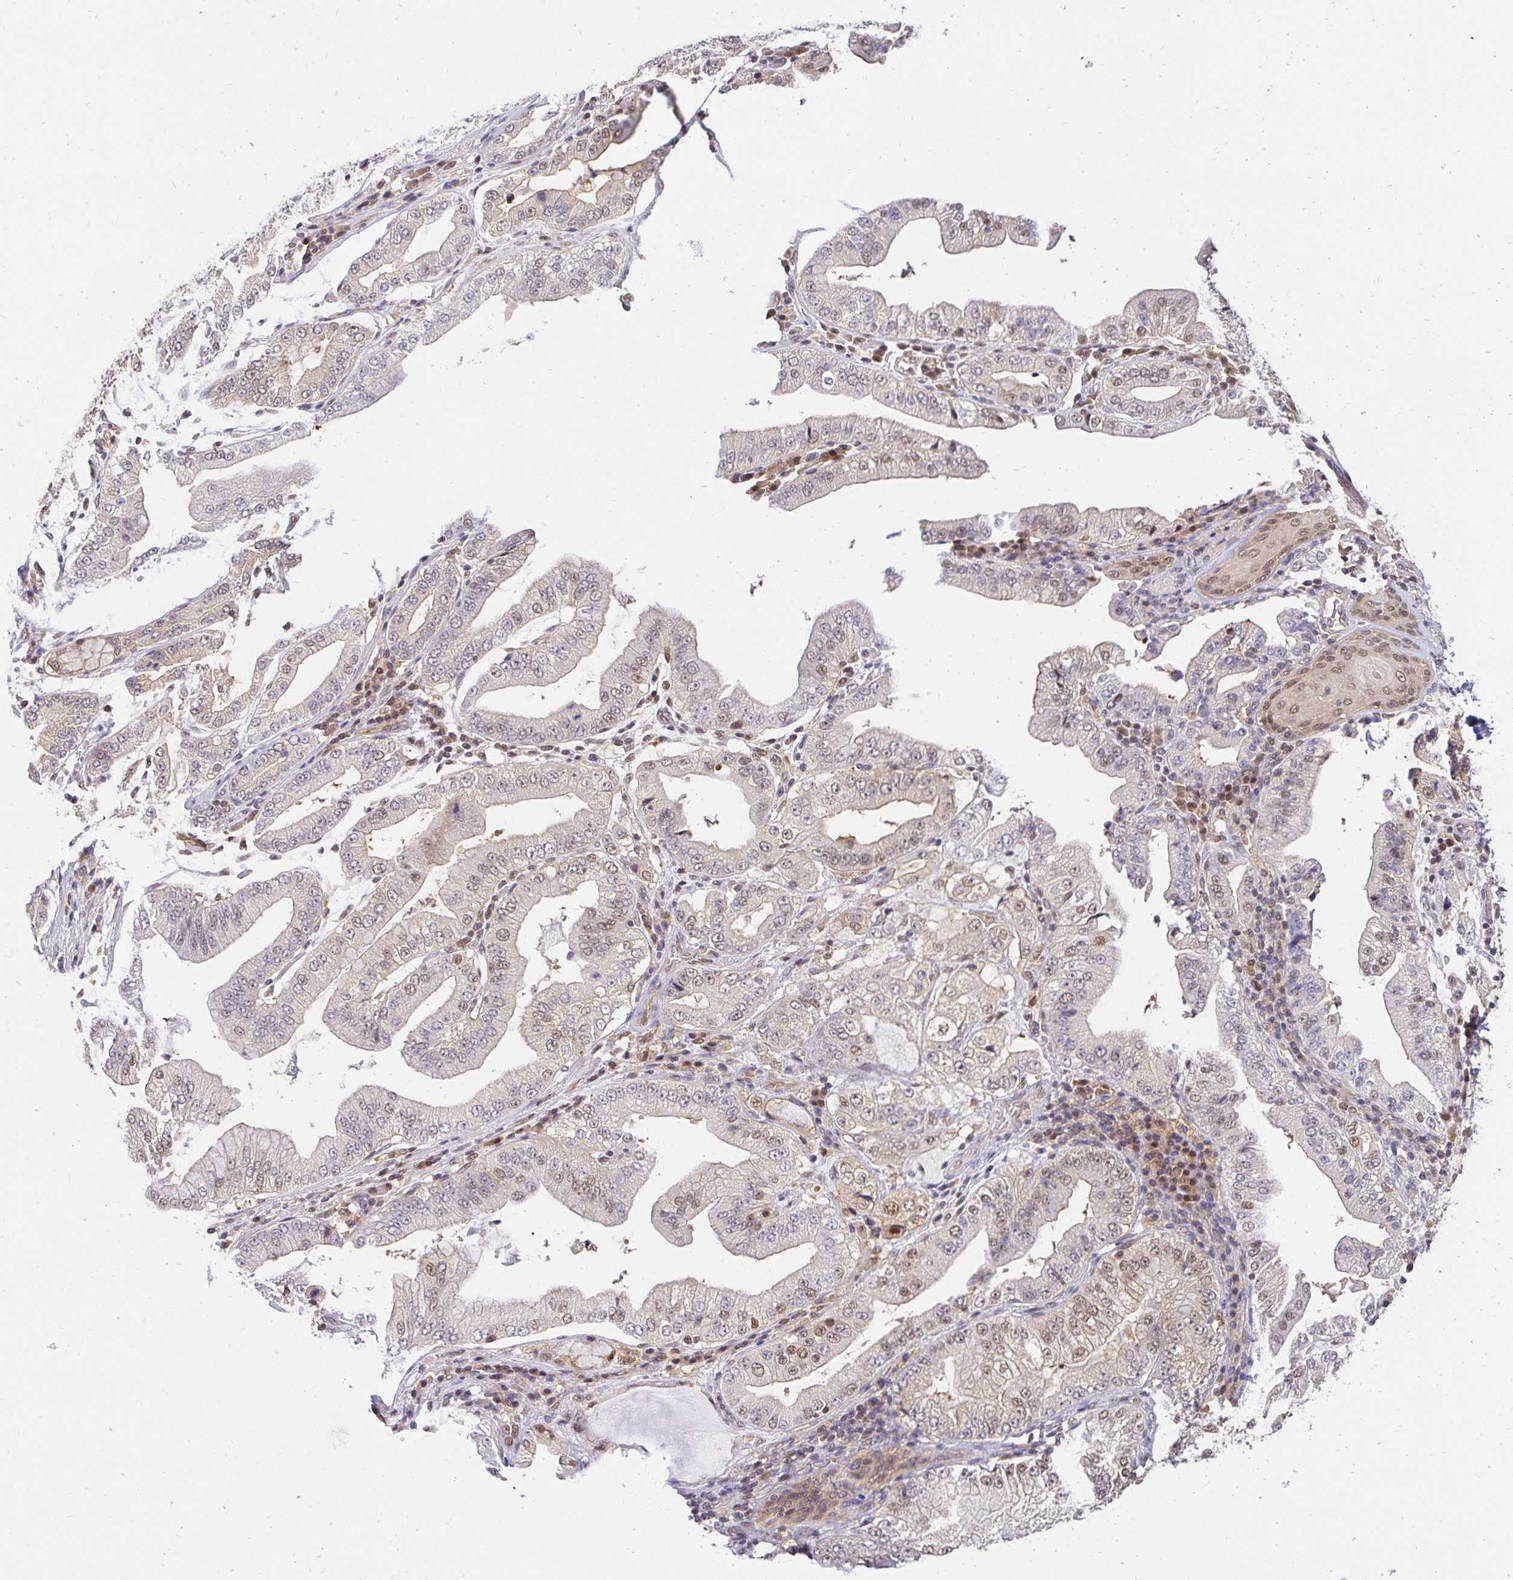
{"staining": {"intensity": "moderate", "quantity": "25%-75%", "location": "nuclear"}, "tissue": "stomach cancer", "cell_type": "Tumor cells", "image_type": "cancer", "snomed": [{"axis": "morphology", "description": "Adenocarcinoma, NOS"}, {"axis": "topography", "description": "Stomach, upper"}], "caption": "This micrograph demonstrates stomach adenocarcinoma stained with immunohistochemistry (IHC) to label a protein in brown. The nuclear of tumor cells show moderate positivity for the protein. Nuclei are counter-stained blue.", "gene": "PSMA4", "patient": {"sex": "female", "age": 74}}